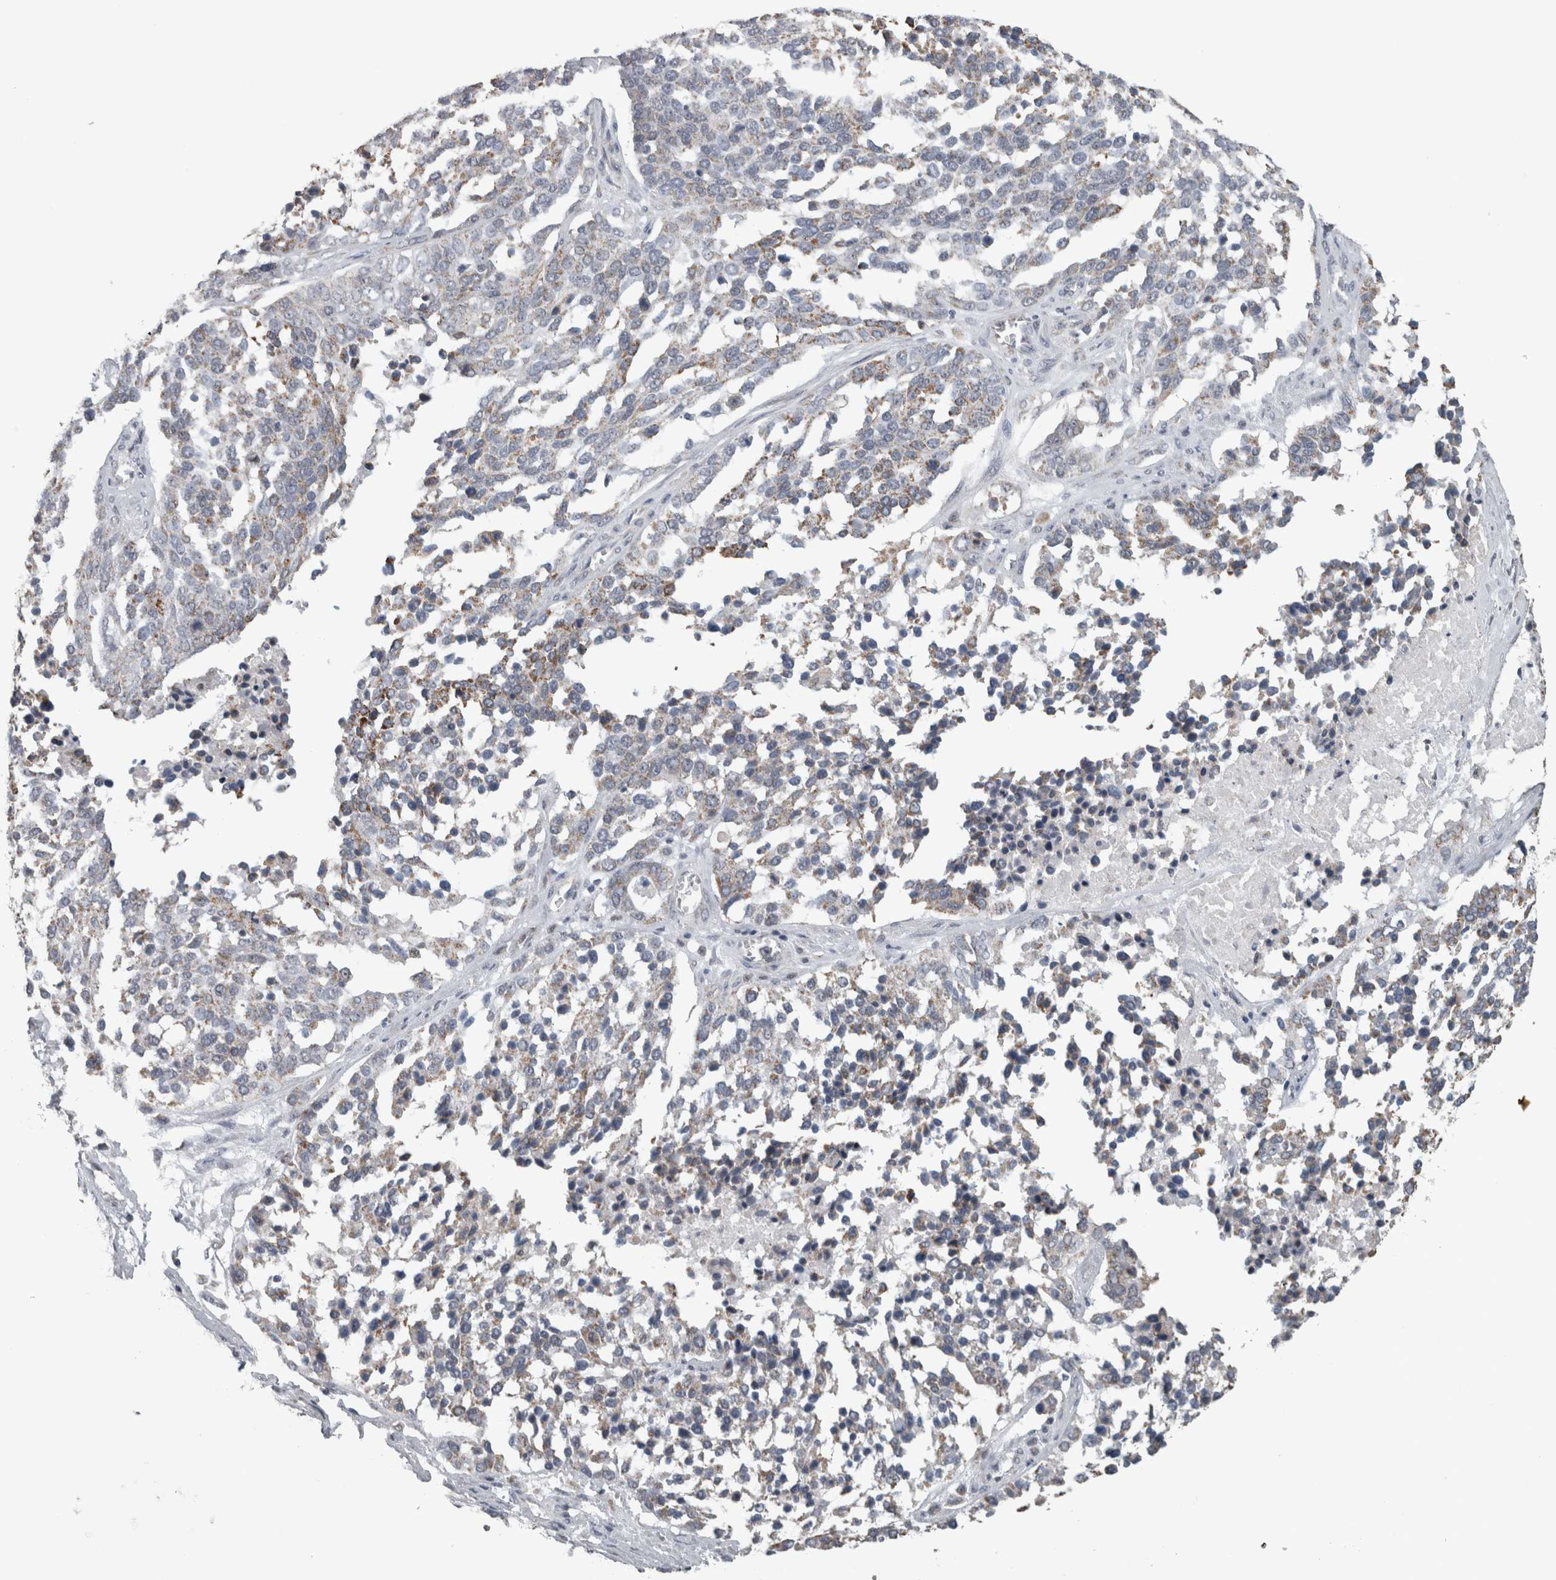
{"staining": {"intensity": "weak", "quantity": "<25%", "location": "cytoplasmic/membranous"}, "tissue": "ovarian cancer", "cell_type": "Tumor cells", "image_type": "cancer", "snomed": [{"axis": "morphology", "description": "Cystadenocarcinoma, serous, NOS"}, {"axis": "topography", "description": "Ovary"}], "caption": "This photomicrograph is of ovarian cancer (serous cystadenocarcinoma) stained with IHC to label a protein in brown with the nuclei are counter-stained blue. There is no expression in tumor cells. (Stains: DAB (3,3'-diaminobenzidine) immunohistochemistry (IHC) with hematoxylin counter stain, Microscopy: brightfield microscopy at high magnification).", "gene": "OR2K2", "patient": {"sex": "female", "age": 44}}